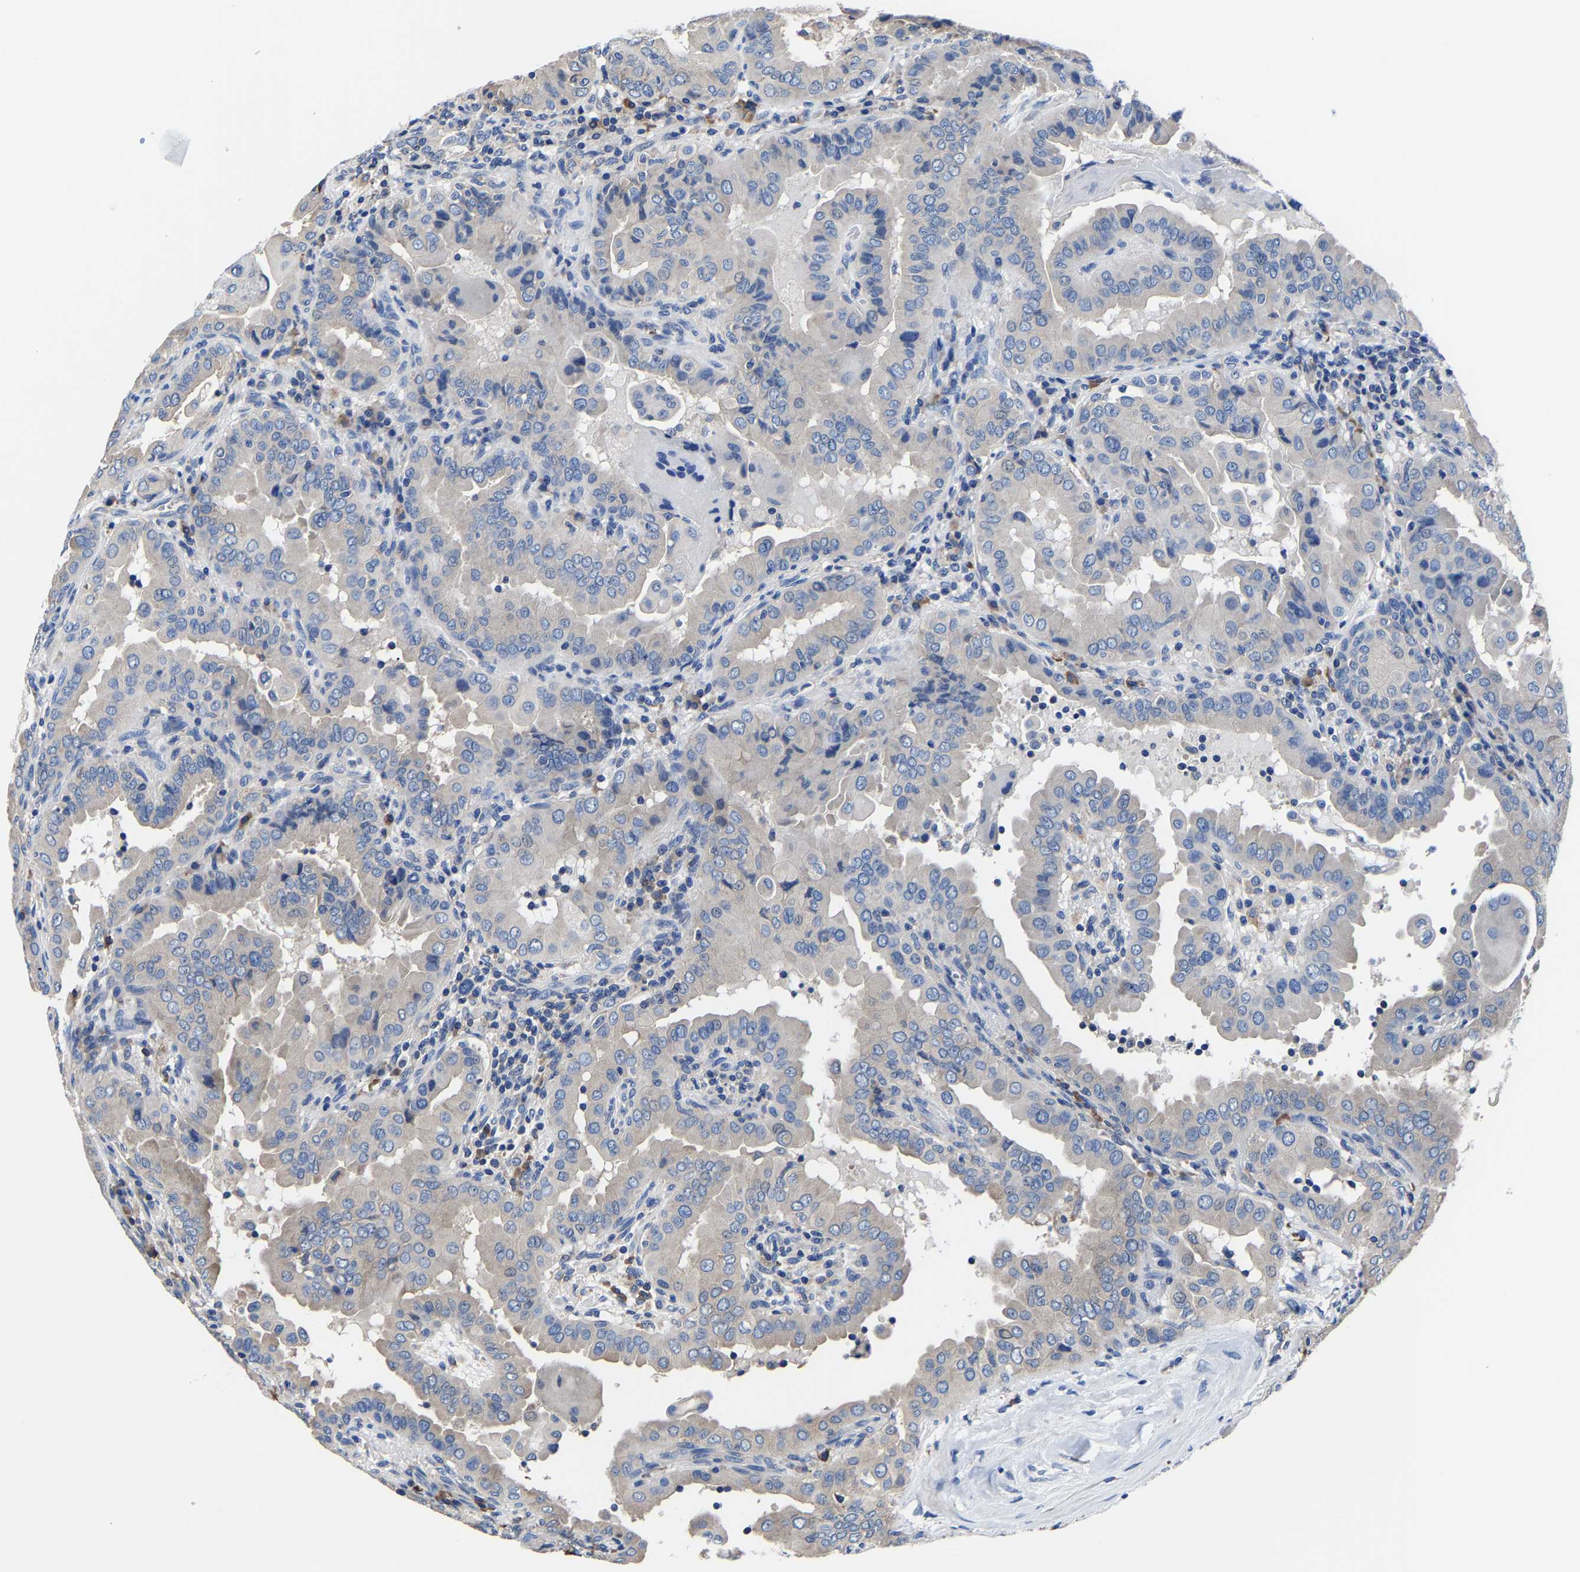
{"staining": {"intensity": "negative", "quantity": "none", "location": "none"}, "tissue": "thyroid cancer", "cell_type": "Tumor cells", "image_type": "cancer", "snomed": [{"axis": "morphology", "description": "Papillary adenocarcinoma, NOS"}, {"axis": "topography", "description": "Thyroid gland"}], "caption": "Immunohistochemical staining of human thyroid cancer (papillary adenocarcinoma) demonstrates no significant staining in tumor cells. (Brightfield microscopy of DAB immunohistochemistry at high magnification).", "gene": "SRPK2", "patient": {"sex": "male", "age": 33}}